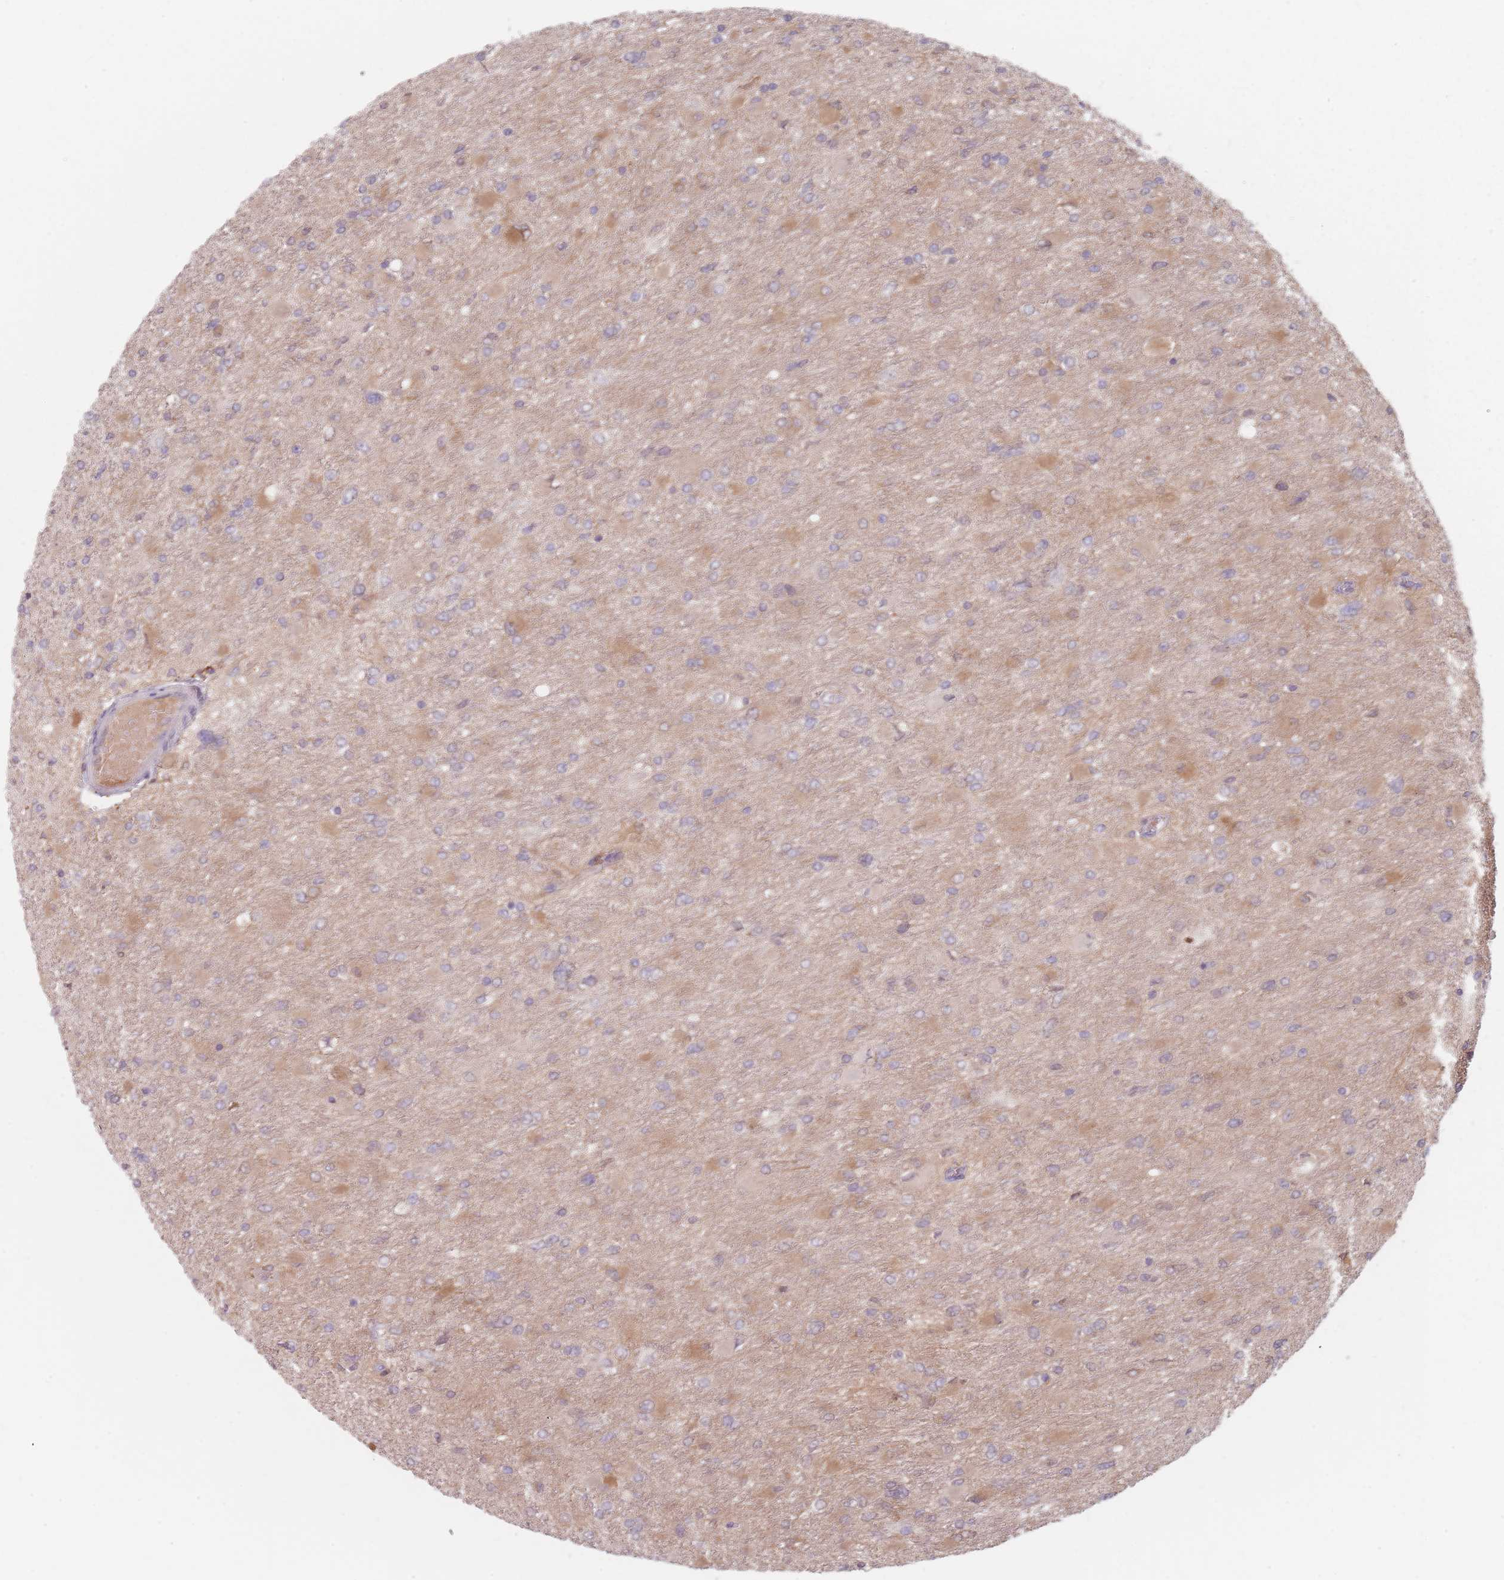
{"staining": {"intensity": "negative", "quantity": "none", "location": "none"}, "tissue": "glioma", "cell_type": "Tumor cells", "image_type": "cancer", "snomed": [{"axis": "morphology", "description": "Glioma, malignant, High grade"}, {"axis": "topography", "description": "Cerebral cortex"}], "caption": "Human glioma stained for a protein using immunohistochemistry displays no staining in tumor cells.", "gene": "NAXE", "patient": {"sex": "female", "age": 36}}